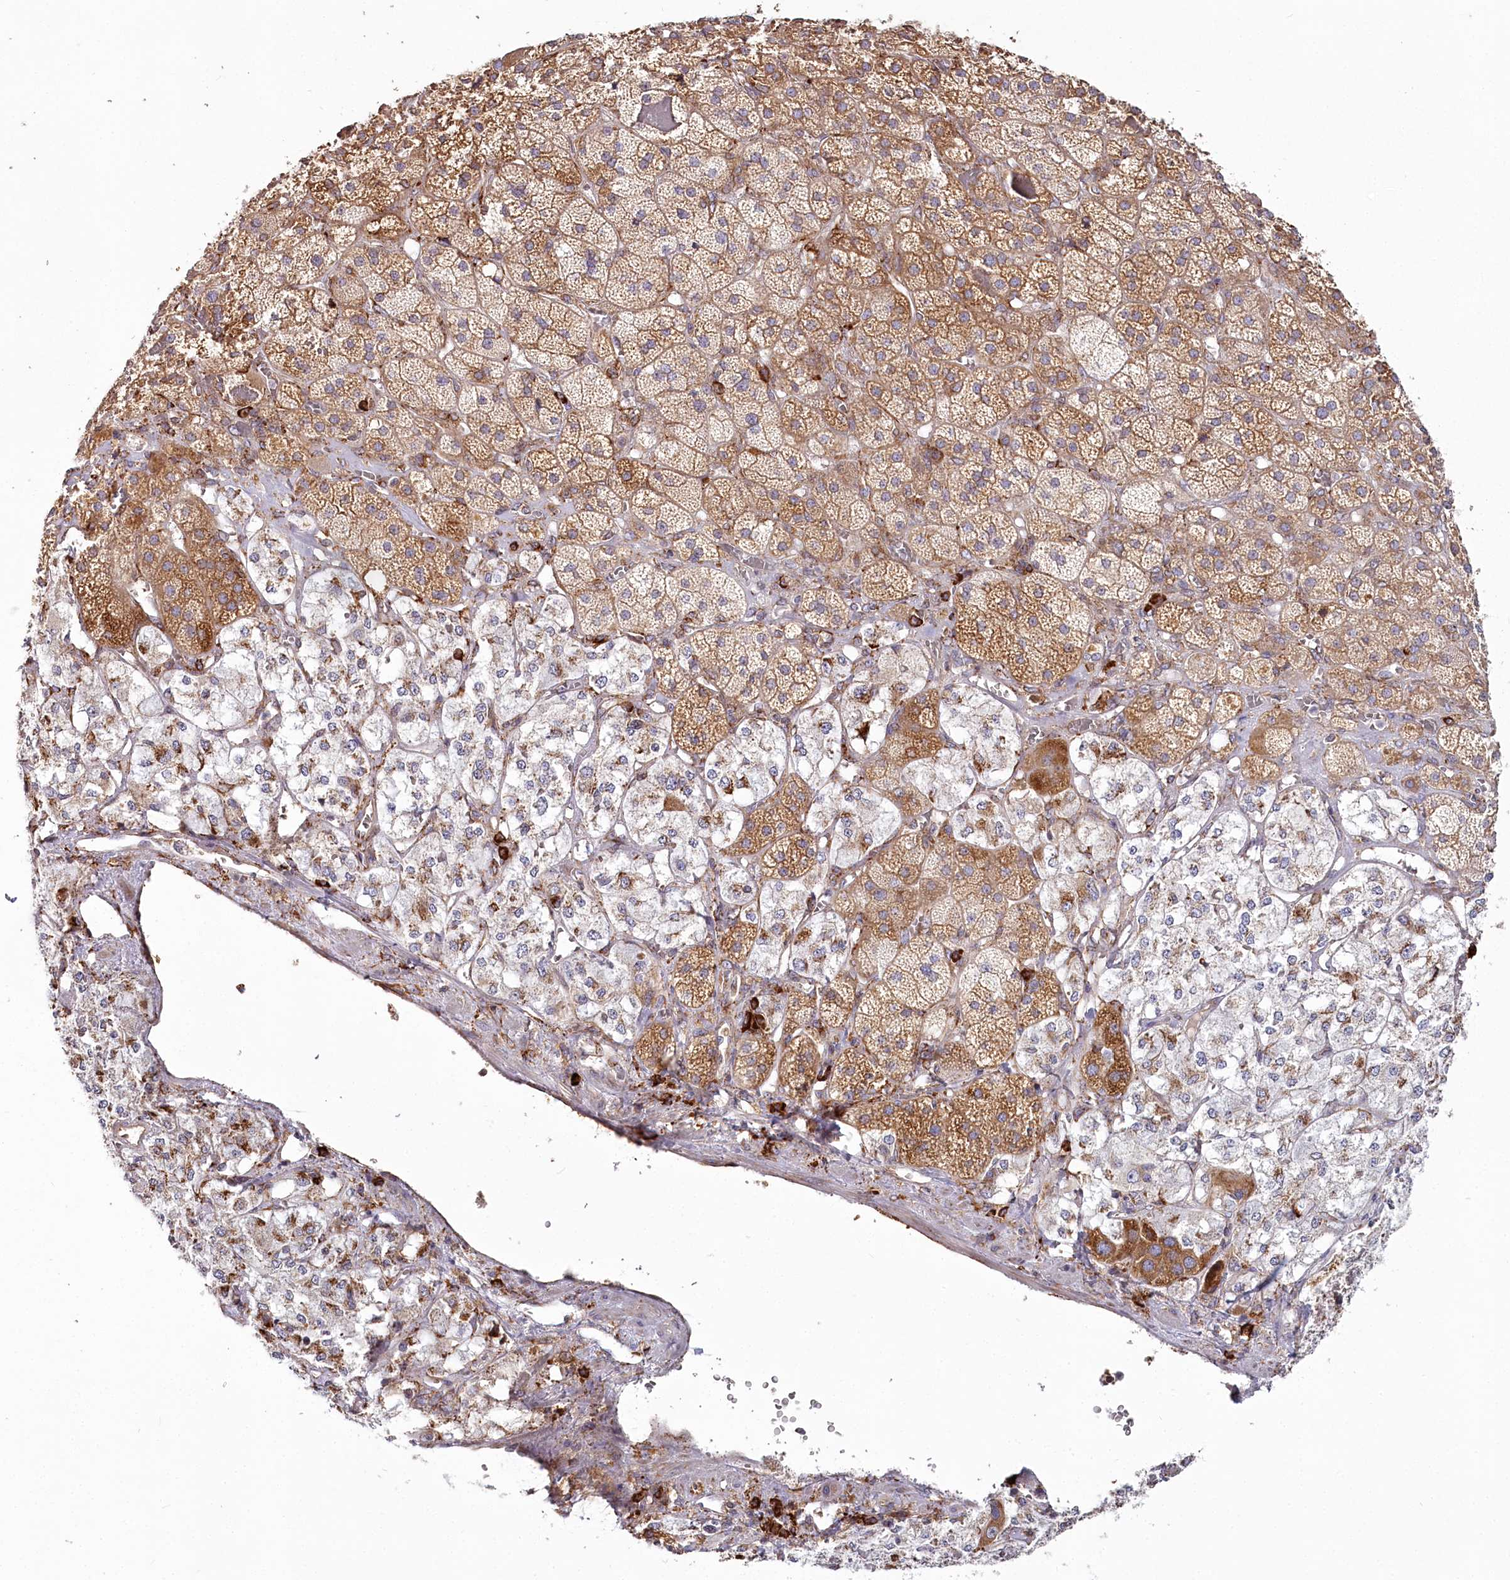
{"staining": {"intensity": "strong", "quantity": ">75%", "location": "cytoplasmic/membranous"}, "tissue": "adrenal gland", "cell_type": "Glandular cells", "image_type": "normal", "snomed": [{"axis": "morphology", "description": "Normal tissue, NOS"}, {"axis": "topography", "description": "Adrenal gland"}], "caption": "Glandular cells exhibit high levels of strong cytoplasmic/membranous staining in approximately >75% of cells in normal adrenal gland. (IHC, brightfield microscopy, high magnification).", "gene": "POGLUT1", "patient": {"sex": "male", "age": 57}}